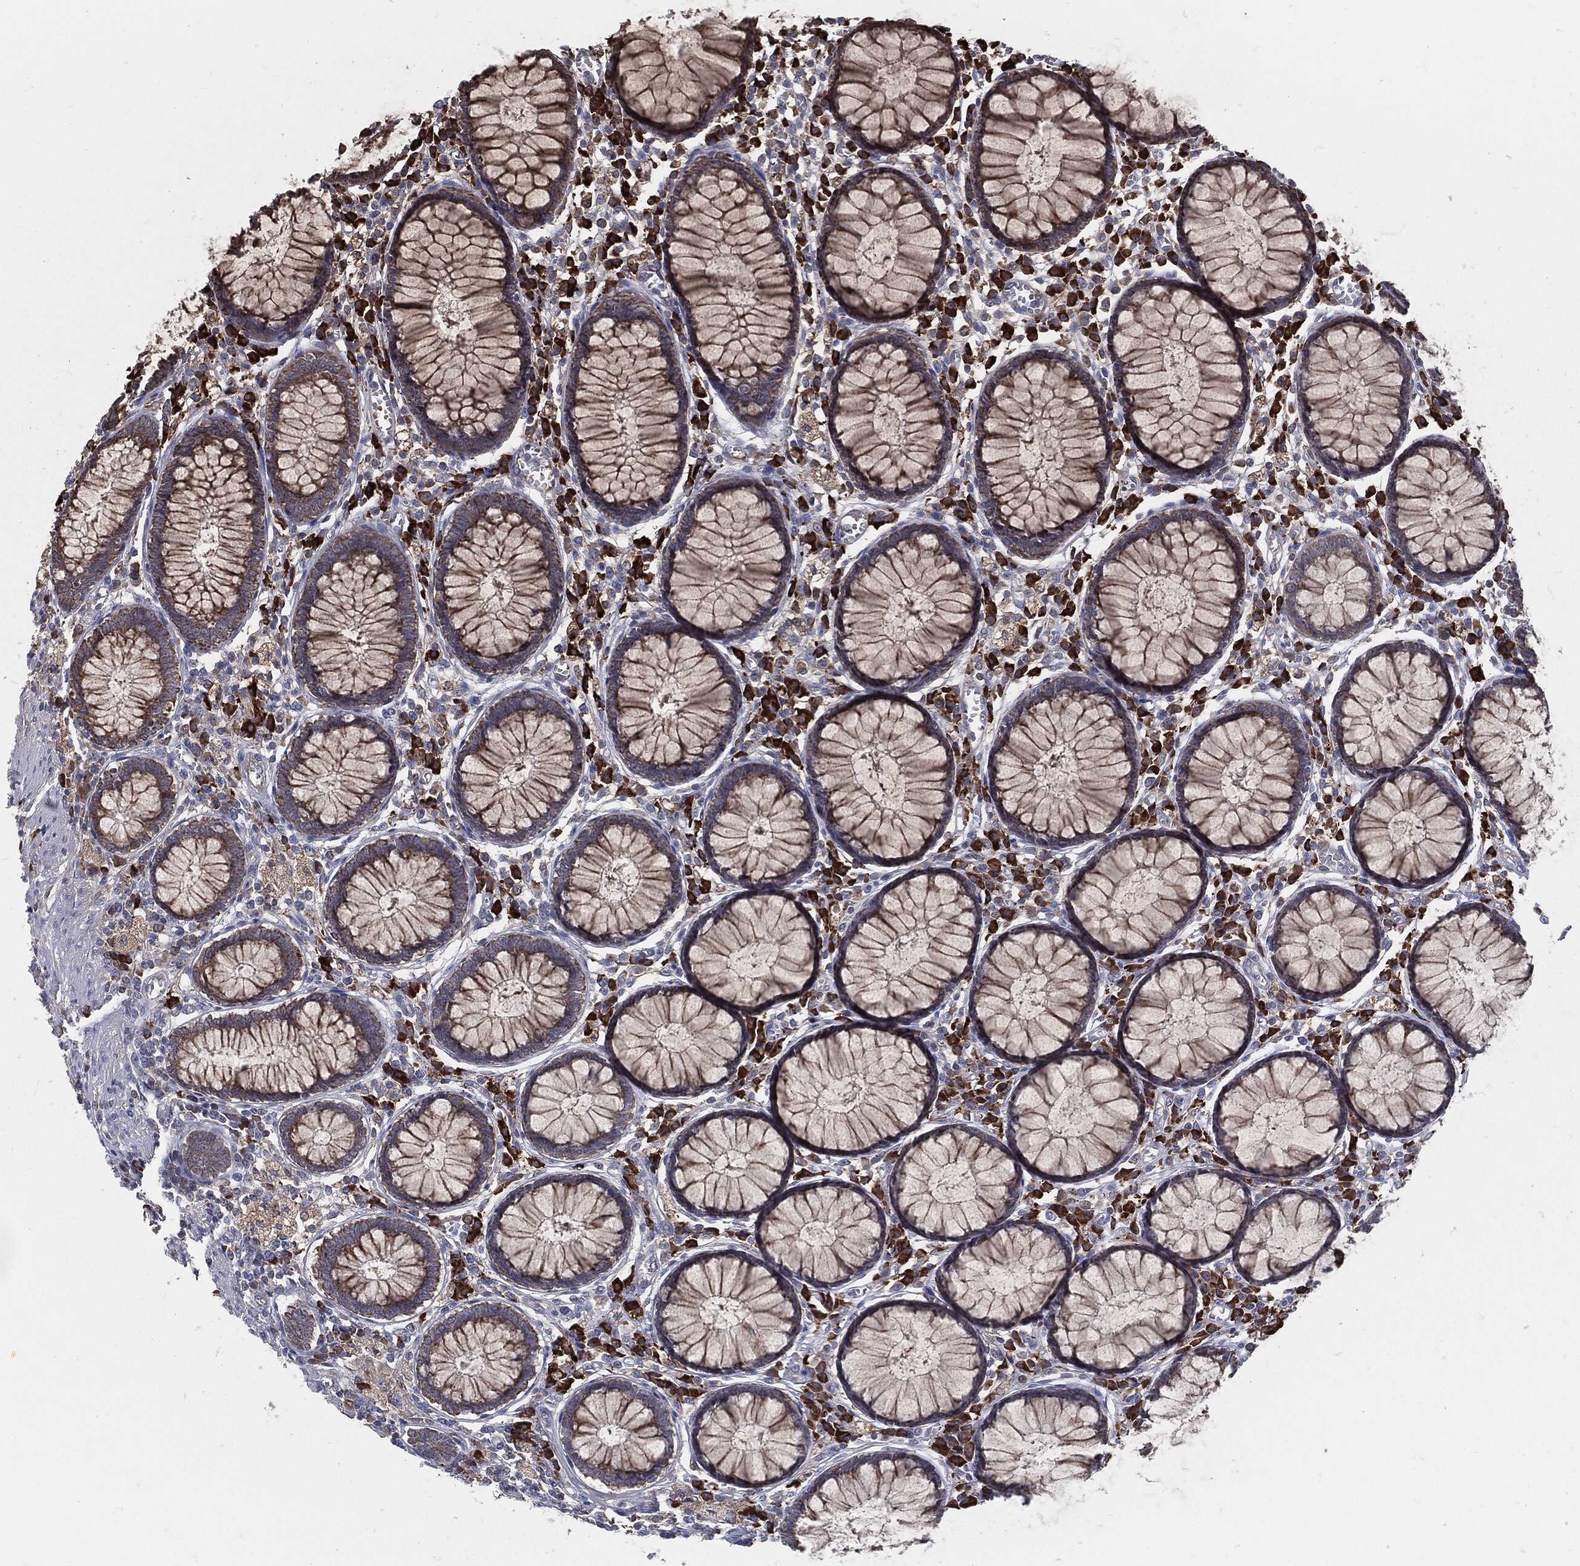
{"staining": {"intensity": "negative", "quantity": "none", "location": "none"}, "tissue": "colon", "cell_type": "Endothelial cells", "image_type": "normal", "snomed": [{"axis": "morphology", "description": "Normal tissue, NOS"}, {"axis": "topography", "description": "Colon"}], "caption": "Immunohistochemistry photomicrograph of unremarkable human colon stained for a protein (brown), which displays no staining in endothelial cells. (DAB (3,3'-diaminobenzidine) IHC visualized using brightfield microscopy, high magnification).", "gene": "PRDX4", "patient": {"sex": "male", "age": 65}}